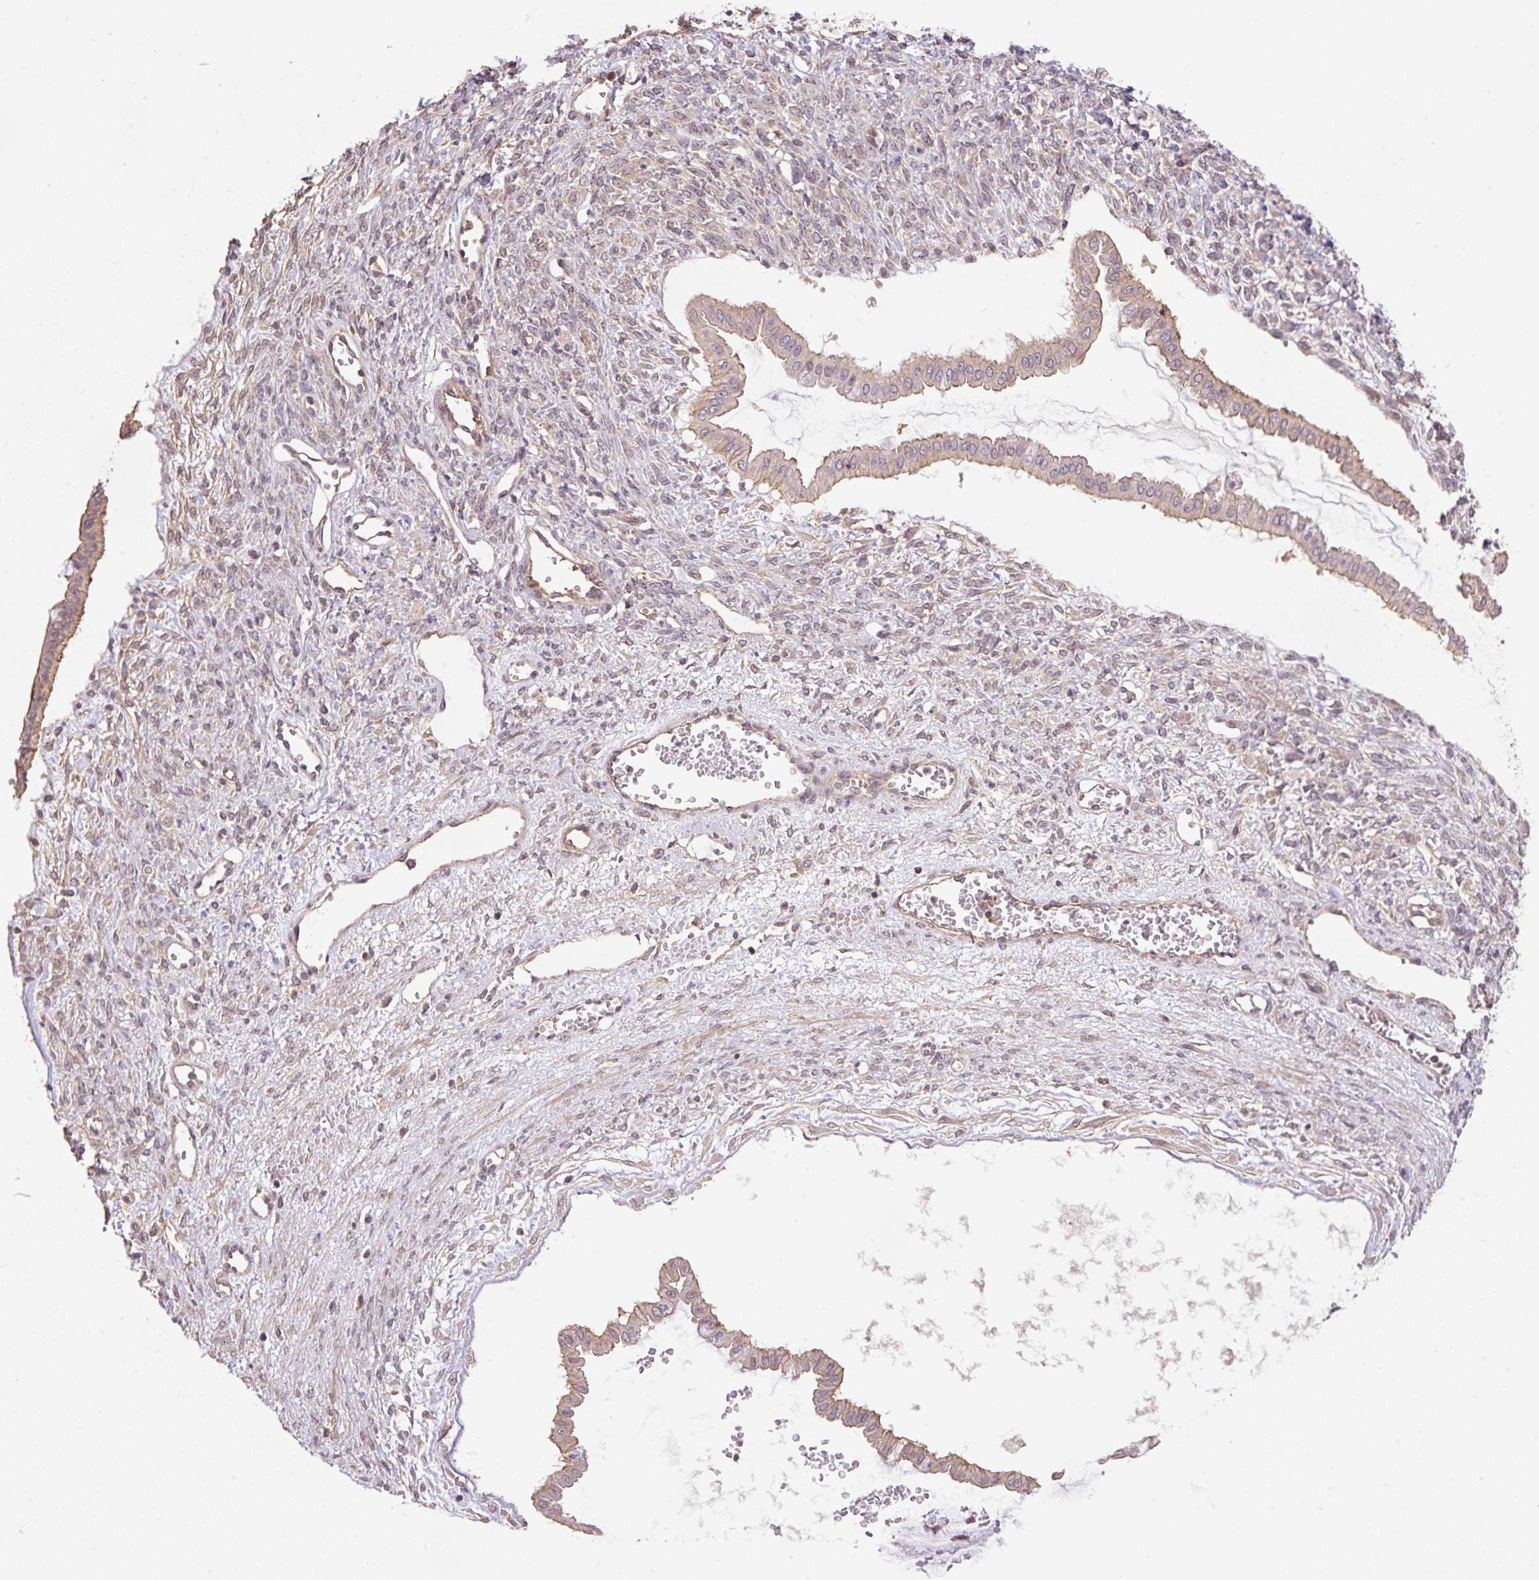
{"staining": {"intensity": "negative", "quantity": "none", "location": "none"}, "tissue": "ovarian cancer", "cell_type": "Tumor cells", "image_type": "cancer", "snomed": [{"axis": "morphology", "description": "Cystadenocarcinoma, mucinous, NOS"}, {"axis": "topography", "description": "Ovary"}], "caption": "Image shows no protein expression in tumor cells of ovarian cancer (mucinous cystadenocarcinoma) tissue.", "gene": "COX8A", "patient": {"sex": "female", "age": 73}}